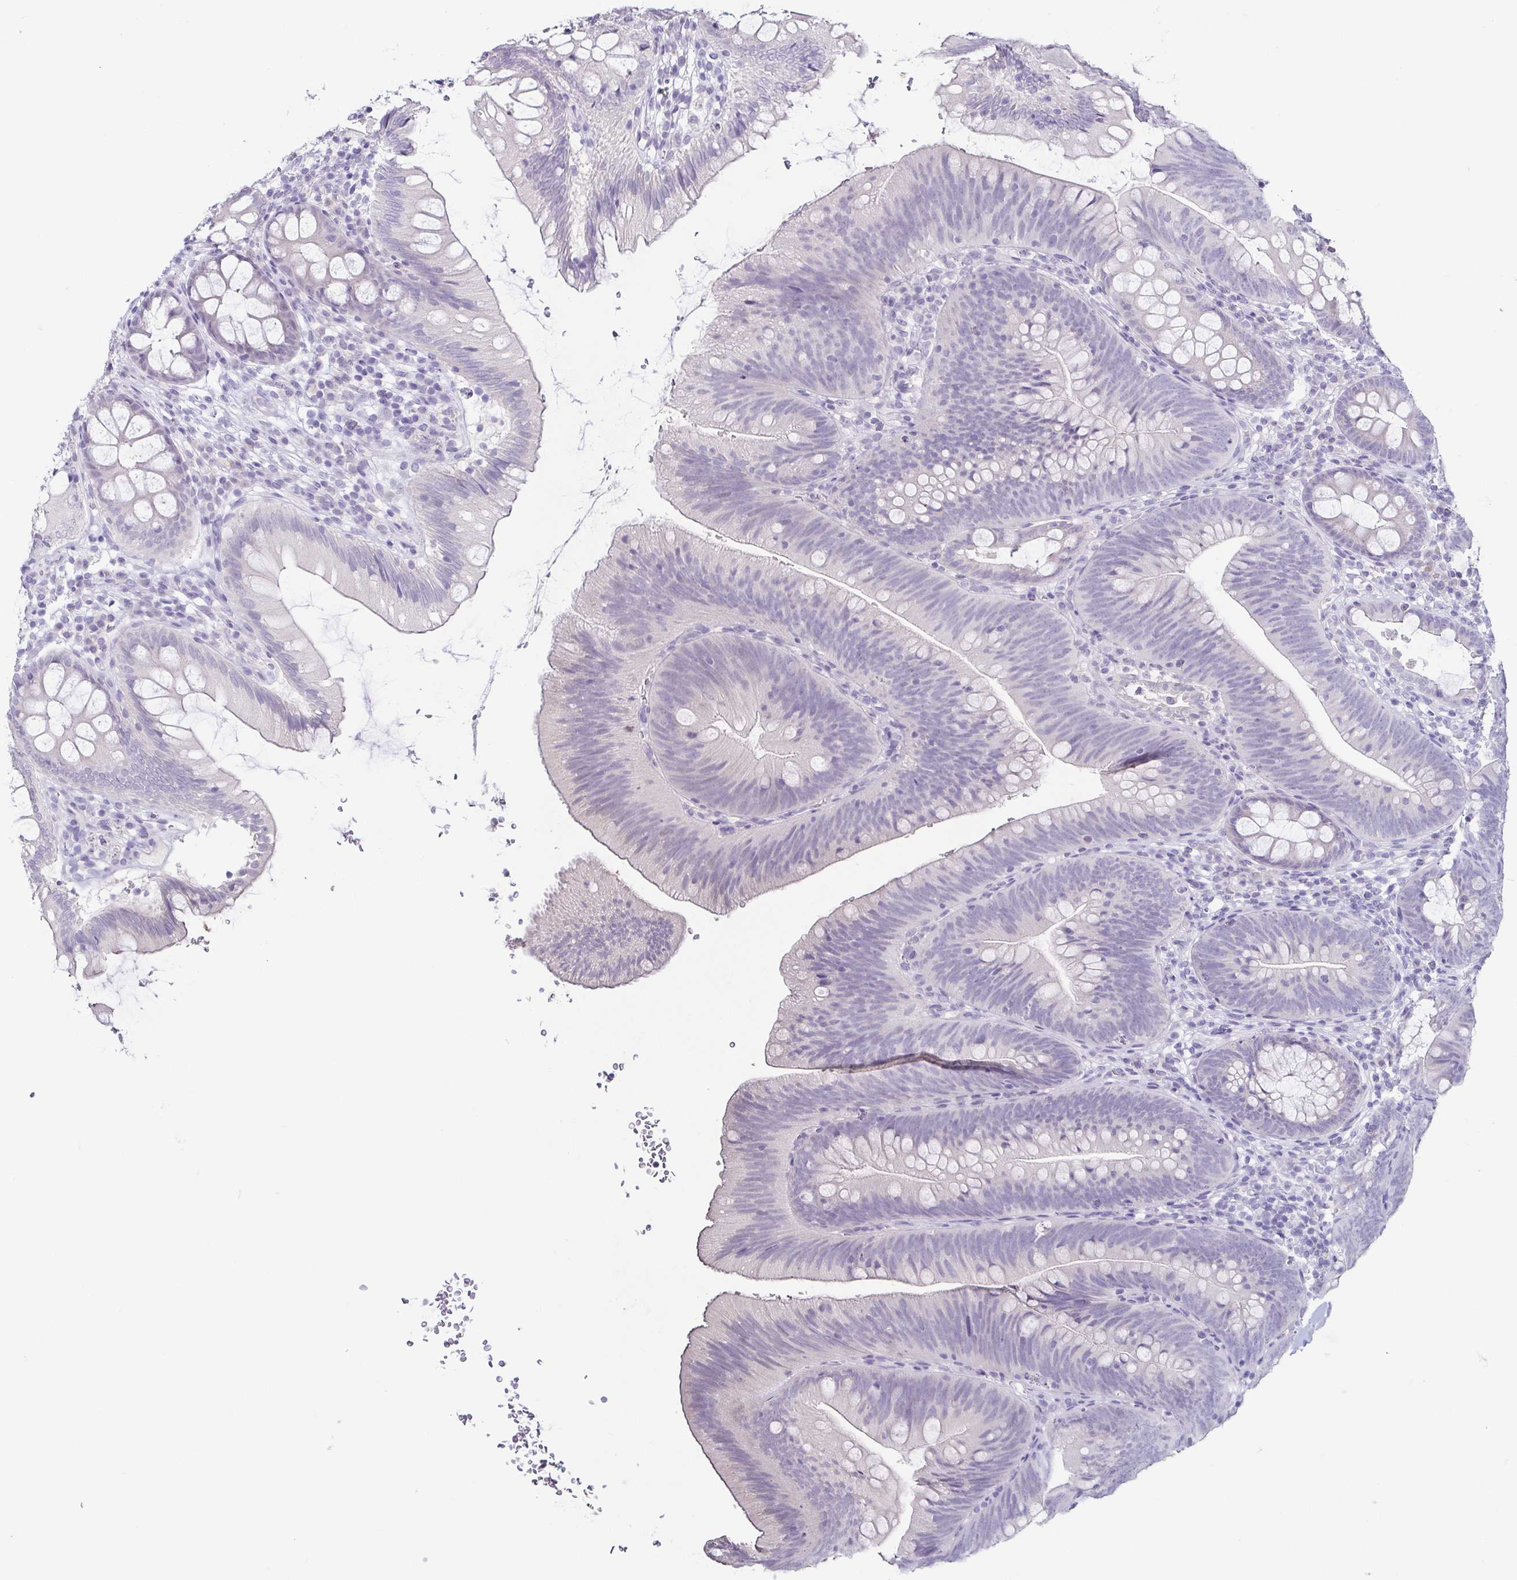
{"staining": {"intensity": "negative", "quantity": "none", "location": "none"}, "tissue": "colon", "cell_type": "Endothelial cells", "image_type": "normal", "snomed": [{"axis": "morphology", "description": "Normal tissue, NOS"}, {"axis": "morphology", "description": "Adenoma, NOS"}, {"axis": "topography", "description": "Soft tissue"}, {"axis": "topography", "description": "Colon"}], "caption": "A high-resolution image shows IHC staining of normal colon, which demonstrates no significant staining in endothelial cells.", "gene": "TP73", "patient": {"sex": "male", "age": 47}}